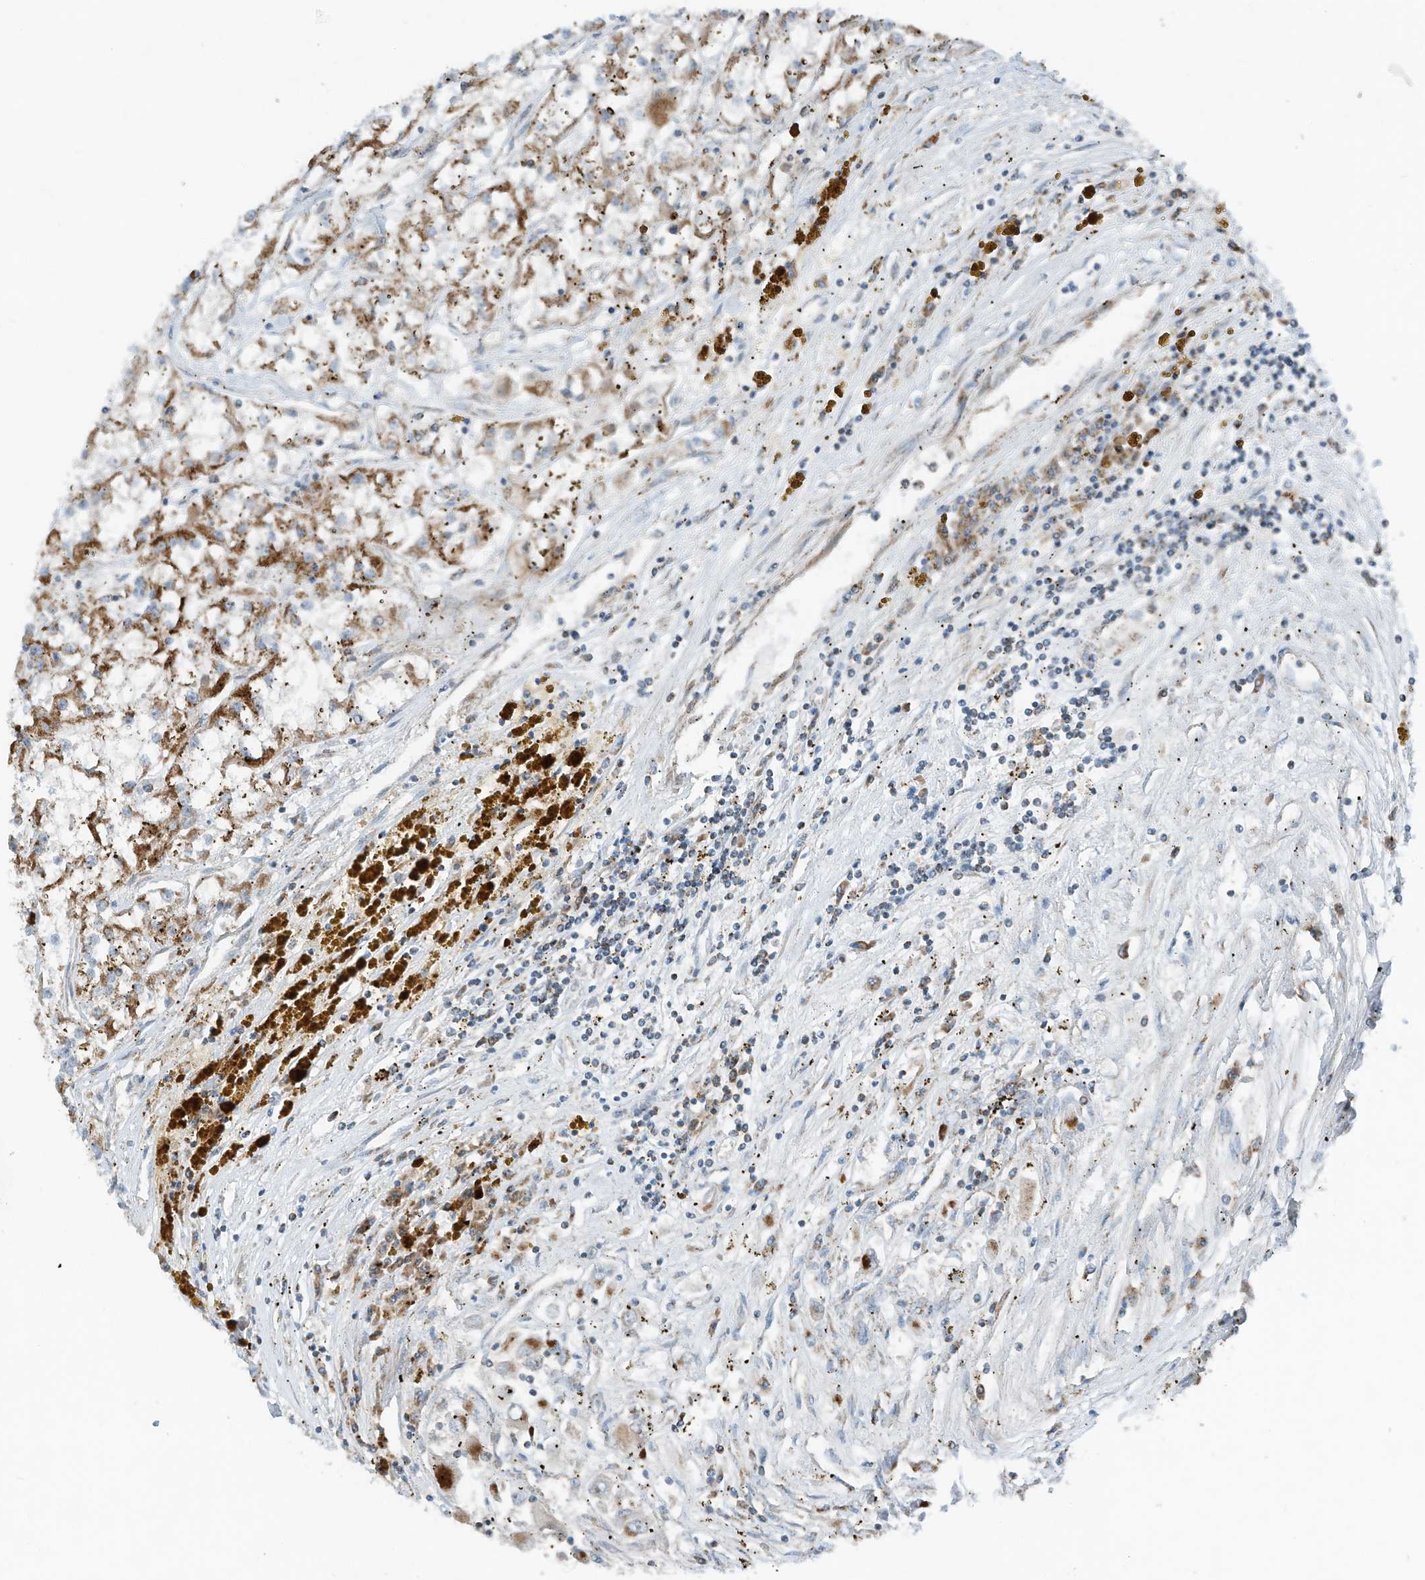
{"staining": {"intensity": "moderate", "quantity": "<25%", "location": "cytoplasmic/membranous"}, "tissue": "renal cancer", "cell_type": "Tumor cells", "image_type": "cancer", "snomed": [{"axis": "morphology", "description": "Adenocarcinoma, NOS"}, {"axis": "topography", "description": "Kidney"}], "caption": "Human adenocarcinoma (renal) stained with a brown dye reveals moderate cytoplasmic/membranous positive positivity in about <25% of tumor cells.", "gene": "RMND1", "patient": {"sex": "female", "age": 52}}